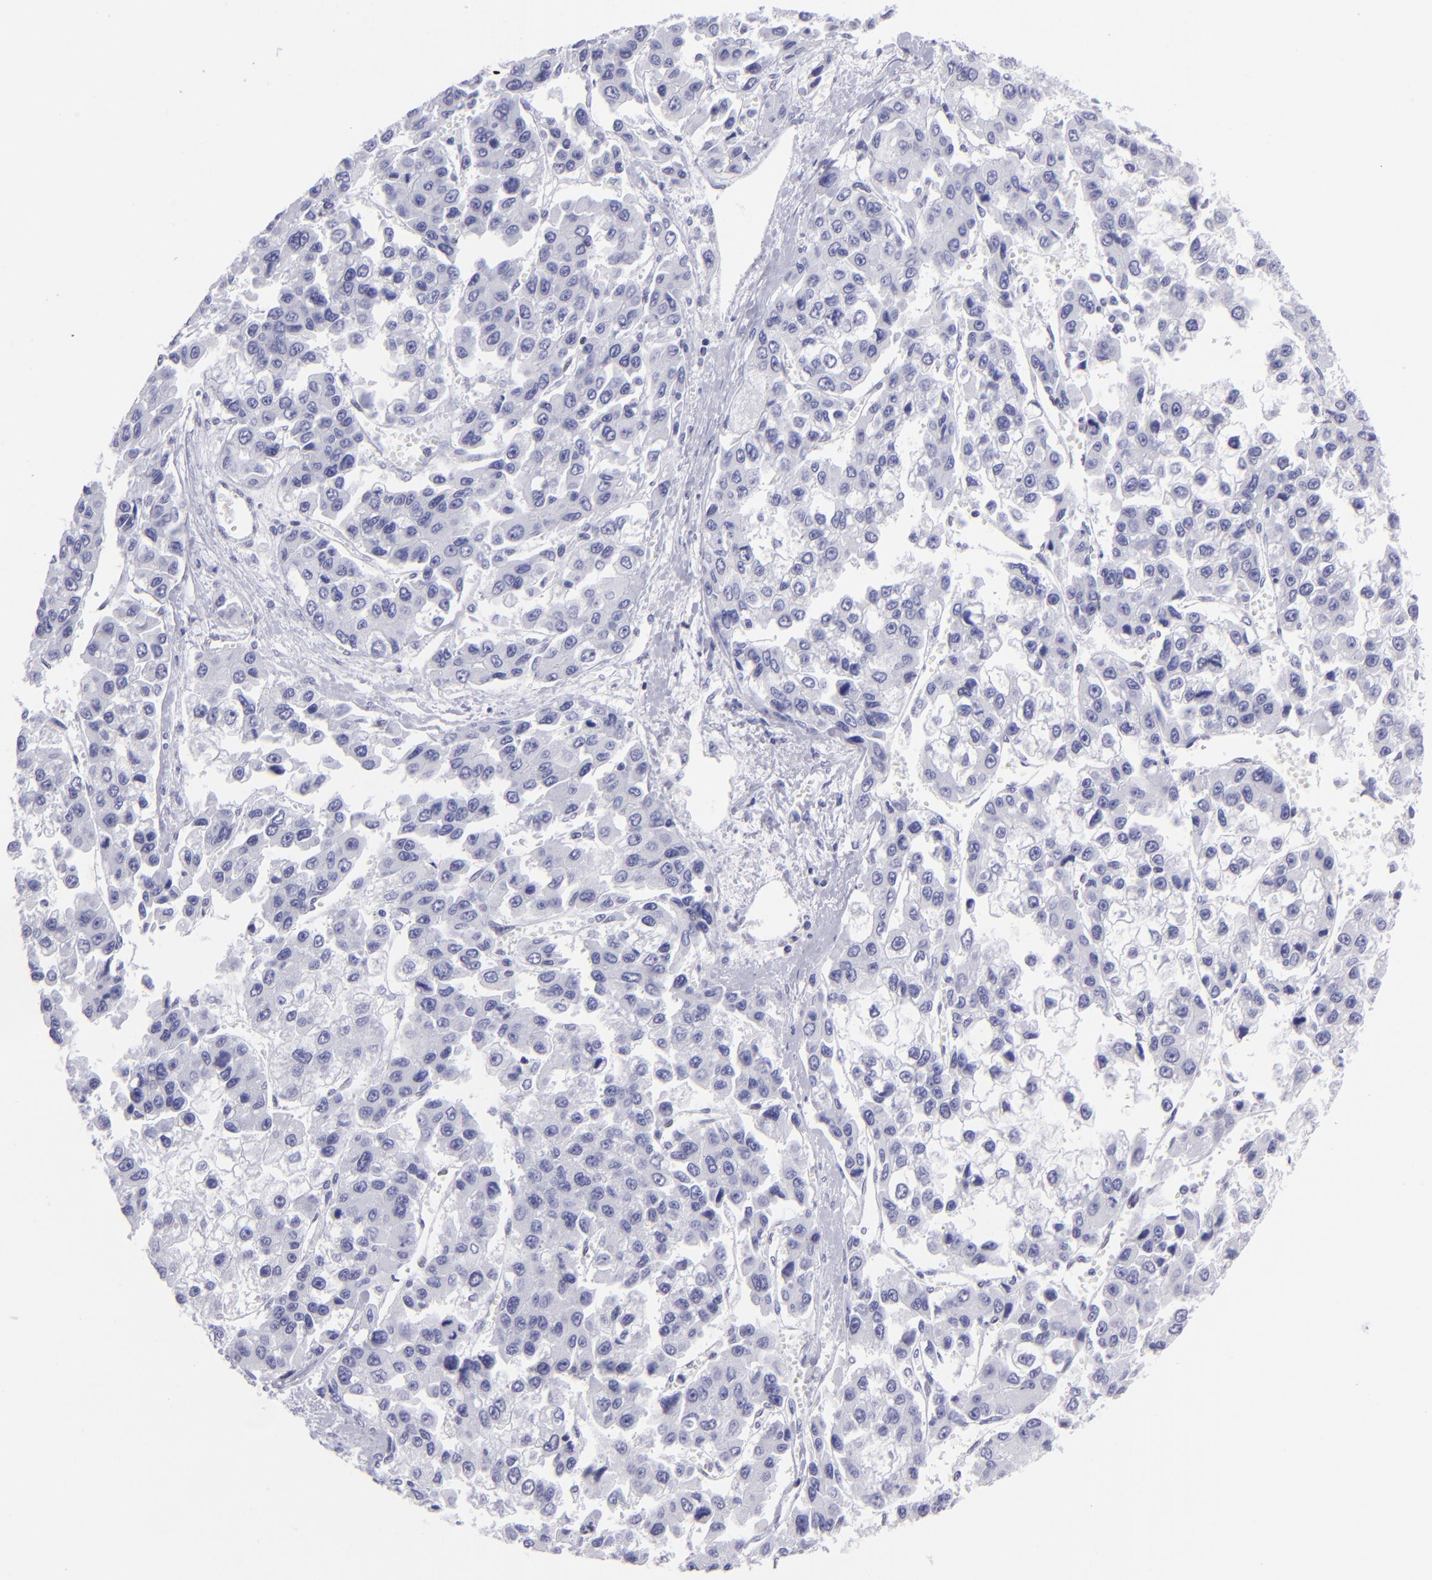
{"staining": {"intensity": "negative", "quantity": "none", "location": "none"}, "tissue": "liver cancer", "cell_type": "Tumor cells", "image_type": "cancer", "snomed": [{"axis": "morphology", "description": "Carcinoma, Hepatocellular, NOS"}, {"axis": "topography", "description": "Liver"}], "caption": "This image is of liver cancer (hepatocellular carcinoma) stained with immunohistochemistry to label a protein in brown with the nuclei are counter-stained blue. There is no expression in tumor cells. Nuclei are stained in blue.", "gene": "ETS1", "patient": {"sex": "female", "age": 66}}